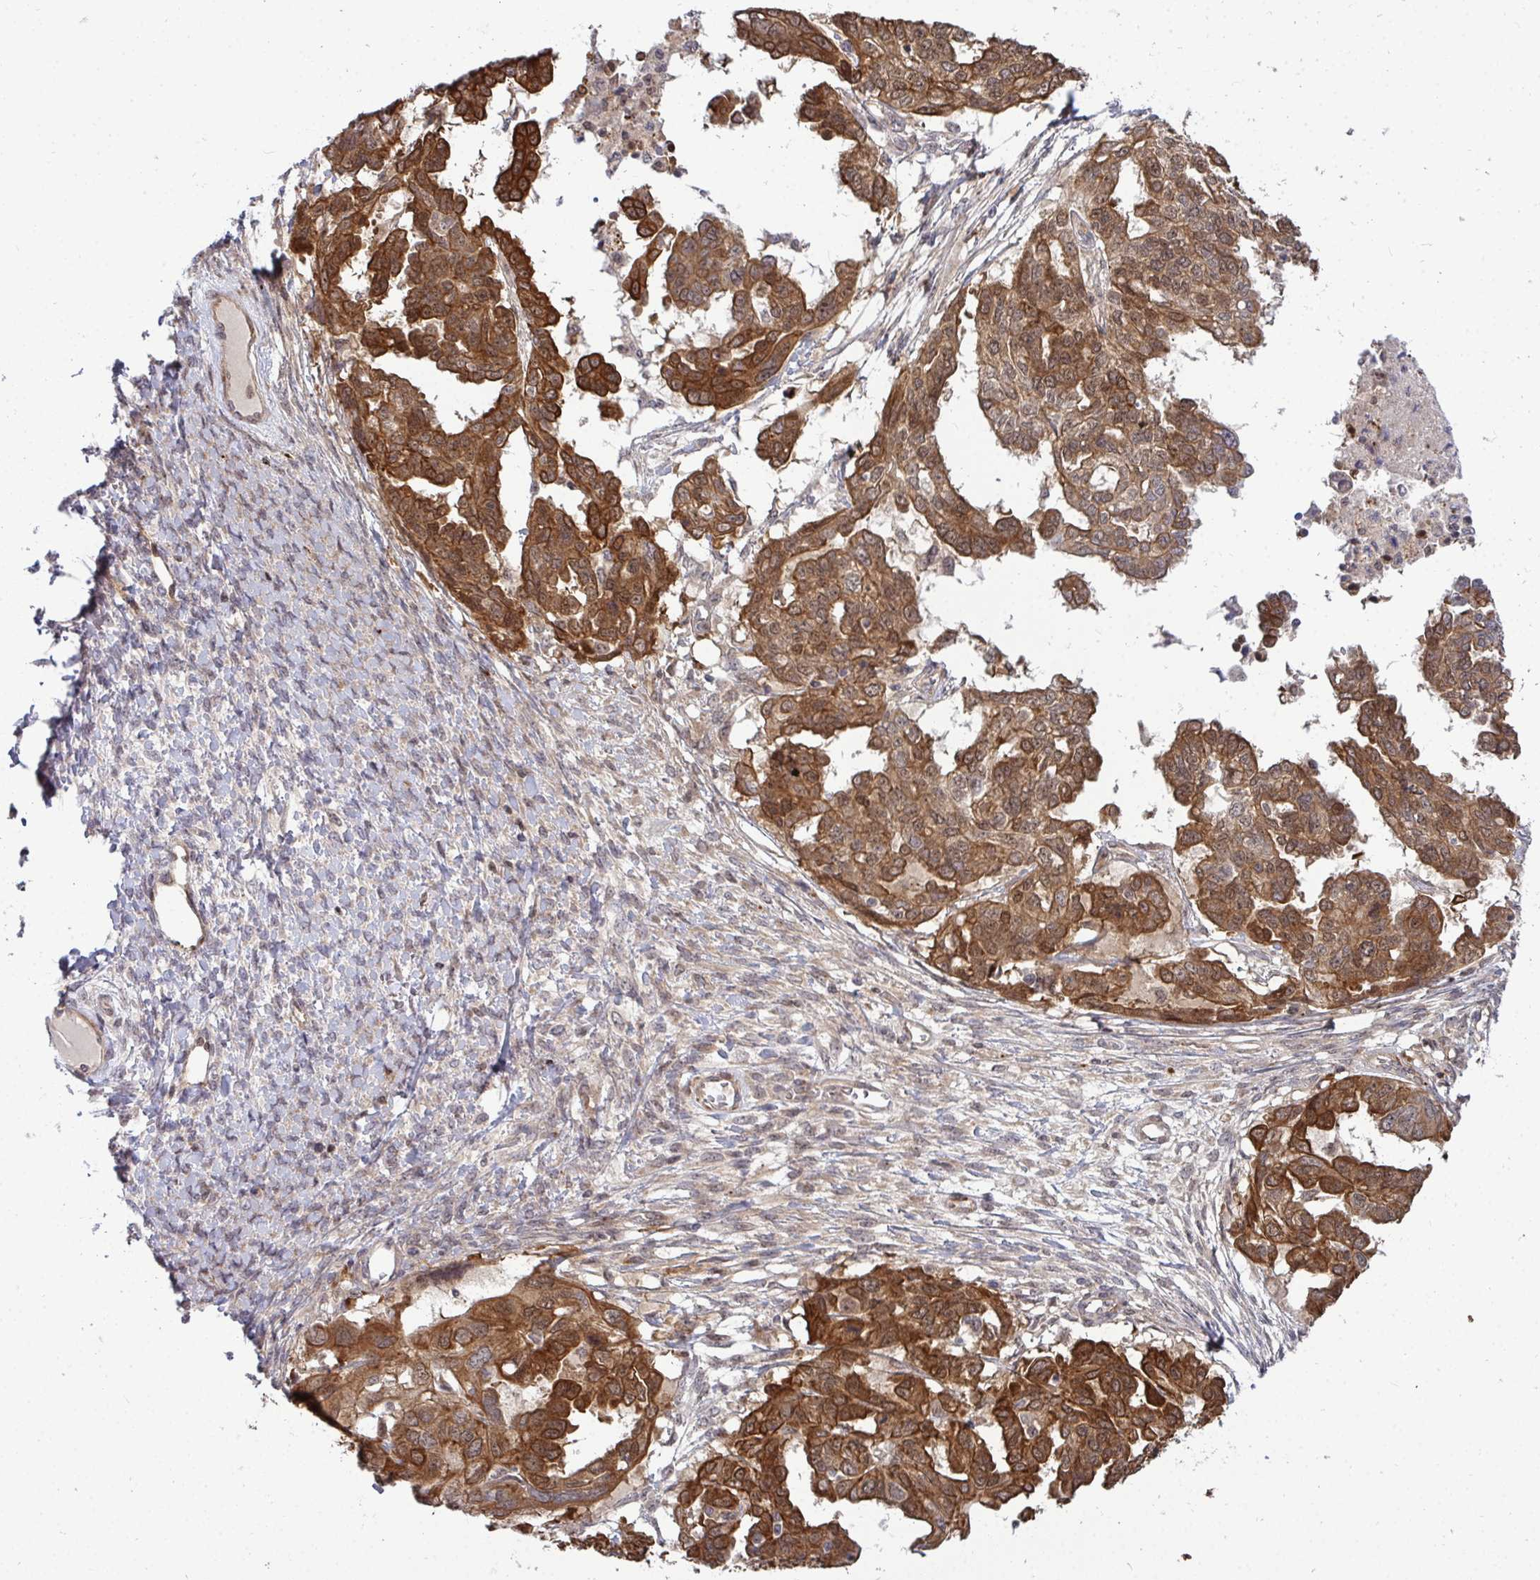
{"staining": {"intensity": "strong", "quantity": ">75%", "location": "cytoplasmic/membranous"}, "tissue": "ovarian cancer", "cell_type": "Tumor cells", "image_type": "cancer", "snomed": [{"axis": "morphology", "description": "Cystadenocarcinoma, serous, NOS"}, {"axis": "topography", "description": "Ovary"}], "caption": "Human ovarian cancer (serous cystadenocarcinoma) stained for a protein (brown) demonstrates strong cytoplasmic/membranous positive expression in about >75% of tumor cells.", "gene": "TRIM44", "patient": {"sex": "female", "age": 53}}